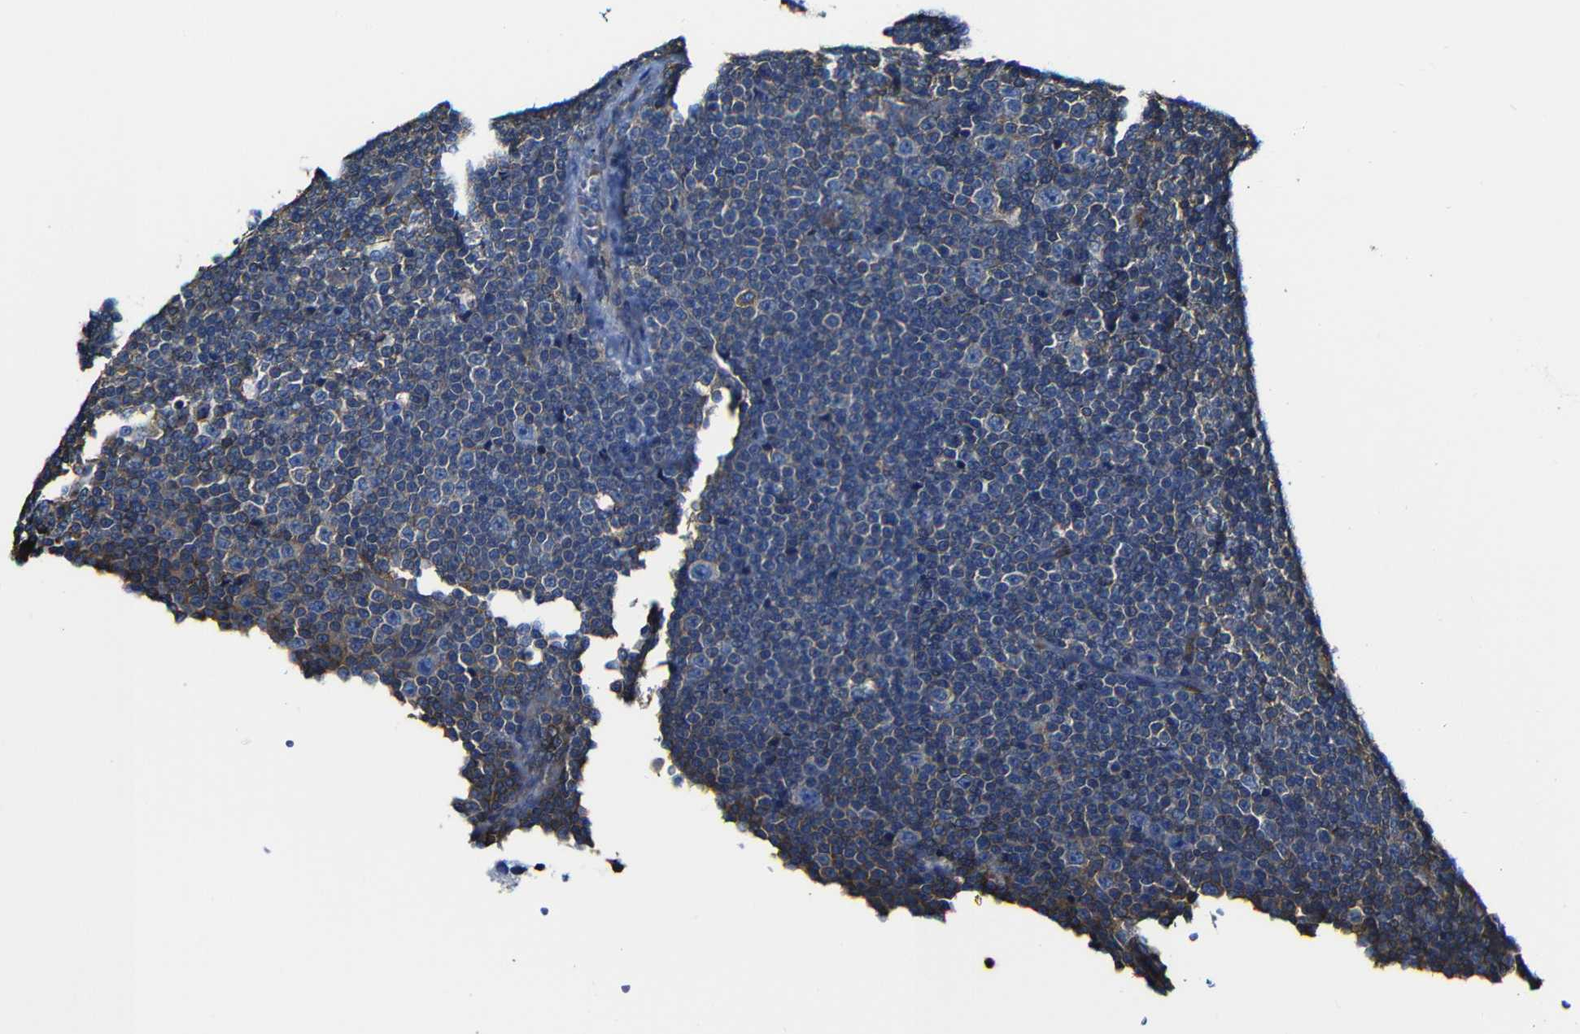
{"staining": {"intensity": "weak", "quantity": "<25%", "location": "cytoplasmic/membranous"}, "tissue": "lymphoma", "cell_type": "Tumor cells", "image_type": "cancer", "snomed": [{"axis": "morphology", "description": "Malignant lymphoma, non-Hodgkin's type, Low grade"}, {"axis": "topography", "description": "Lymph node"}], "caption": "IHC micrograph of neoplastic tissue: lymphoma stained with DAB exhibits no significant protein positivity in tumor cells. (Brightfield microscopy of DAB IHC at high magnification).", "gene": "MSN", "patient": {"sex": "female", "age": 67}}